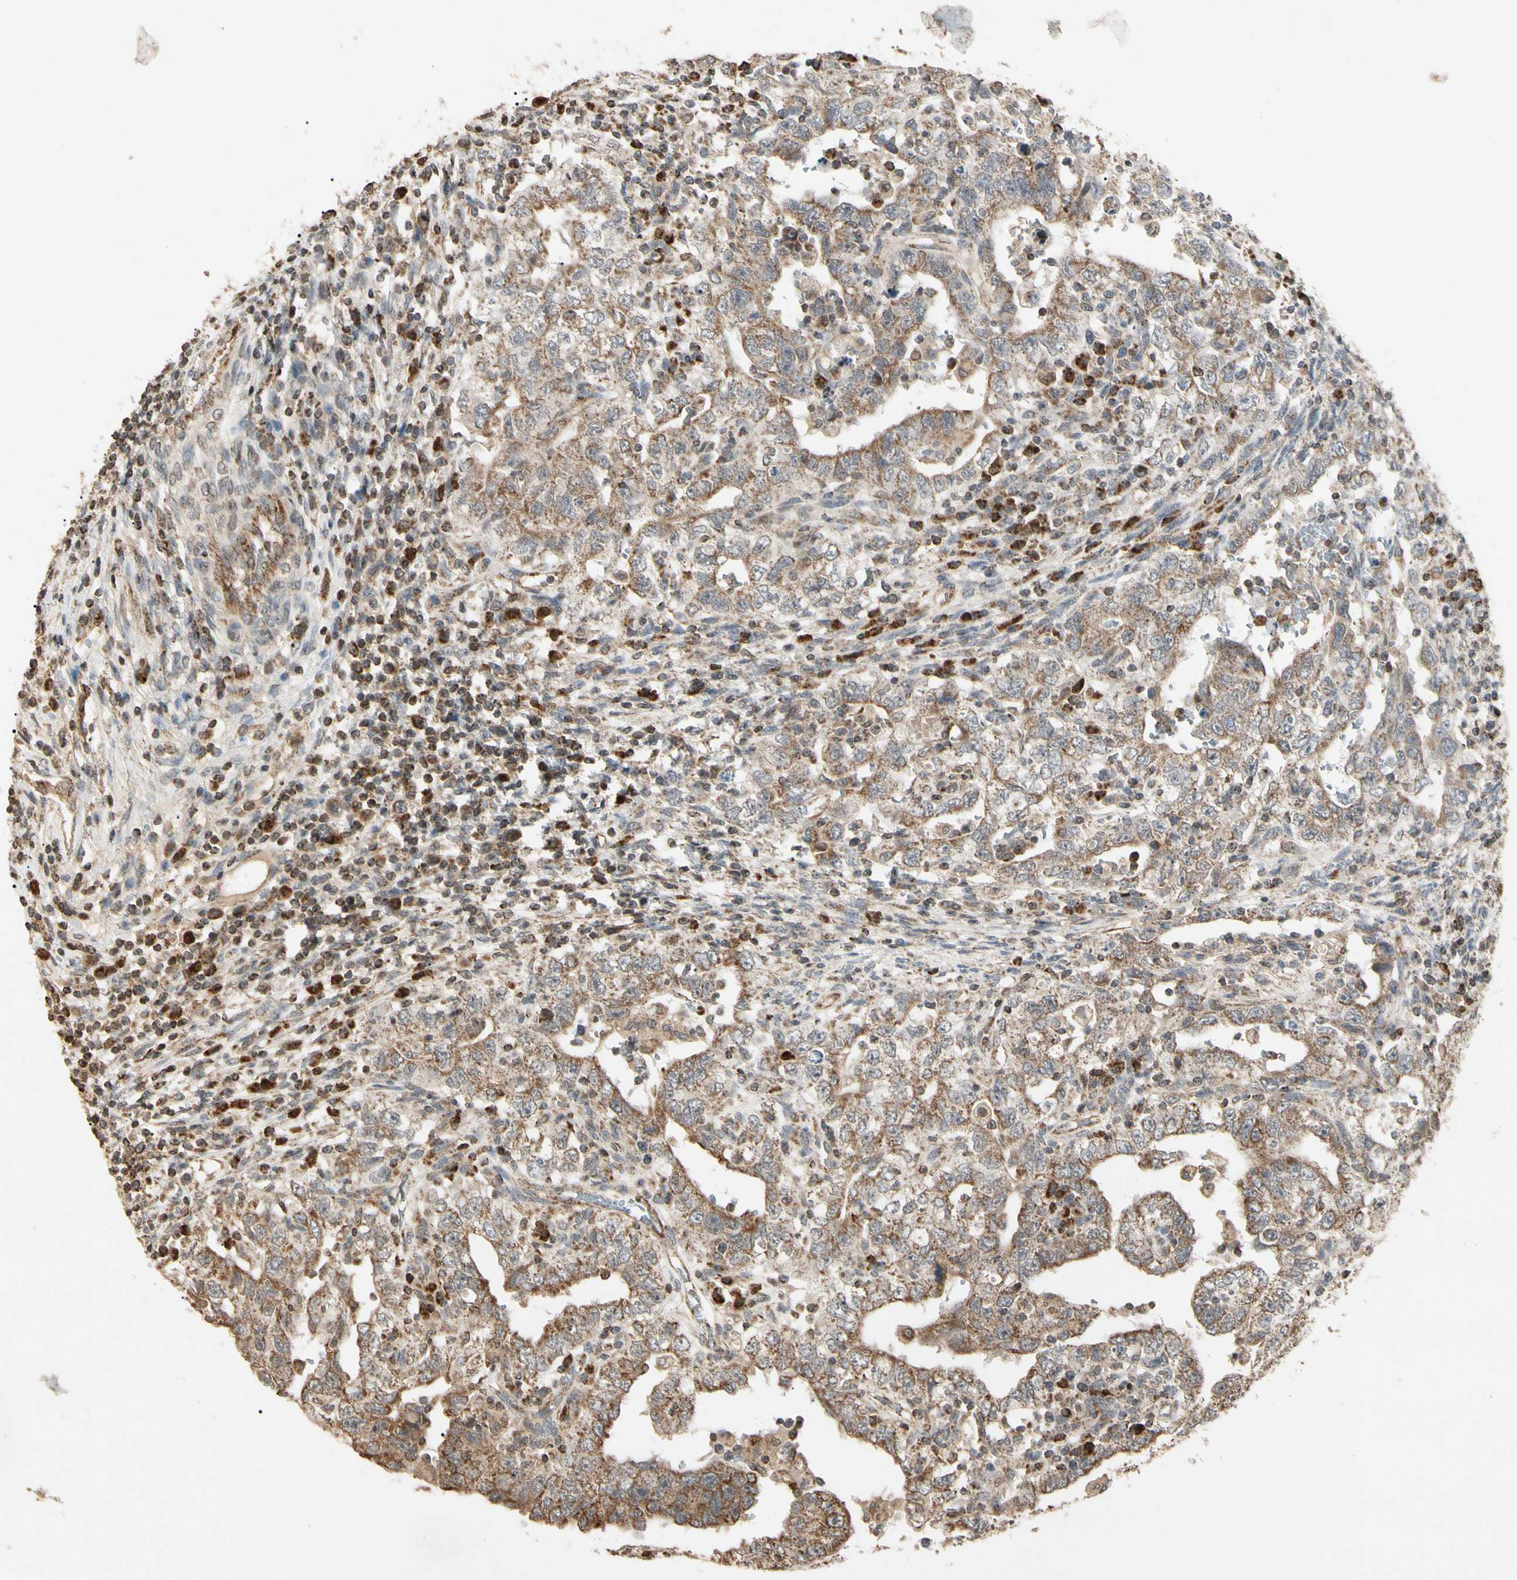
{"staining": {"intensity": "moderate", "quantity": ">75%", "location": "cytoplasmic/membranous"}, "tissue": "testis cancer", "cell_type": "Tumor cells", "image_type": "cancer", "snomed": [{"axis": "morphology", "description": "Carcinoma, Embryonal, NOS"}, {"axis": "topography", "description": "Testis"}], "caption": "Testis embryonal carcinoma stained for a protein demonstrates moderate cytoplasmic/membranous positivity in tumor cells. The staining was performed using DAB, with brown indicating positive protein expression. Nuclei are stained blue with hematoxylin.", "gene": "PRDX5", "patient": {"sex": "male", "age": 26}}